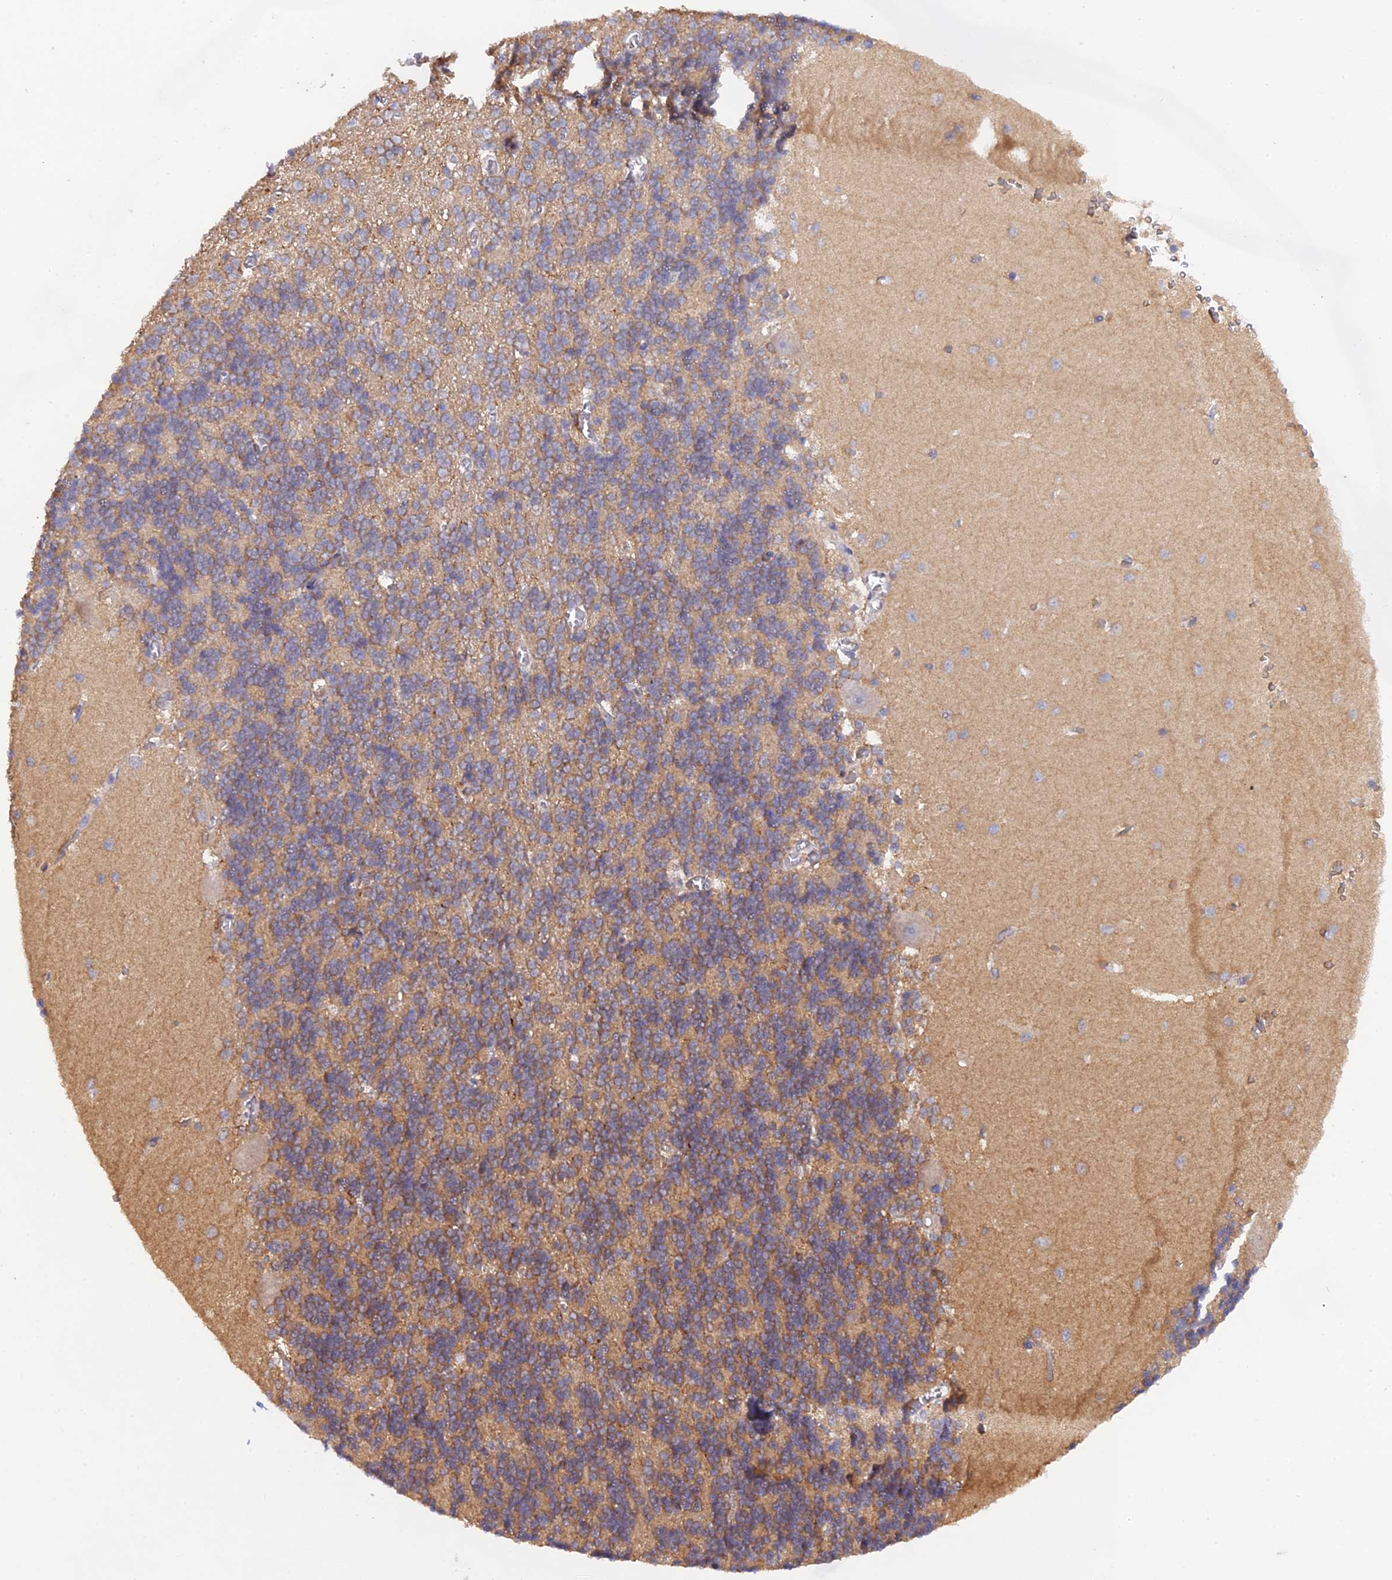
{"staining": {"intensity": "moderate", "quantity": ">75%", "location": "cytoplasmic/membranous"}, "tissue": "cerebellum", "cell_type": "Cells in granular layer", "image_type": "normal", "snomed": [{"axis": "morphology", "description": "Normal tissue, NOS"}, {"axis": "topography", "description": "Cerebellum"}], "caption": "This micrograph reveals immunohistochemistry (IHC) staining of normal cerebellum, with medium moderate cytoplasmic/membranous staining in approximately >75% of cells in granular layer.", "gene": "HINT1", "patient": {"sex": "male", "age": 37}}